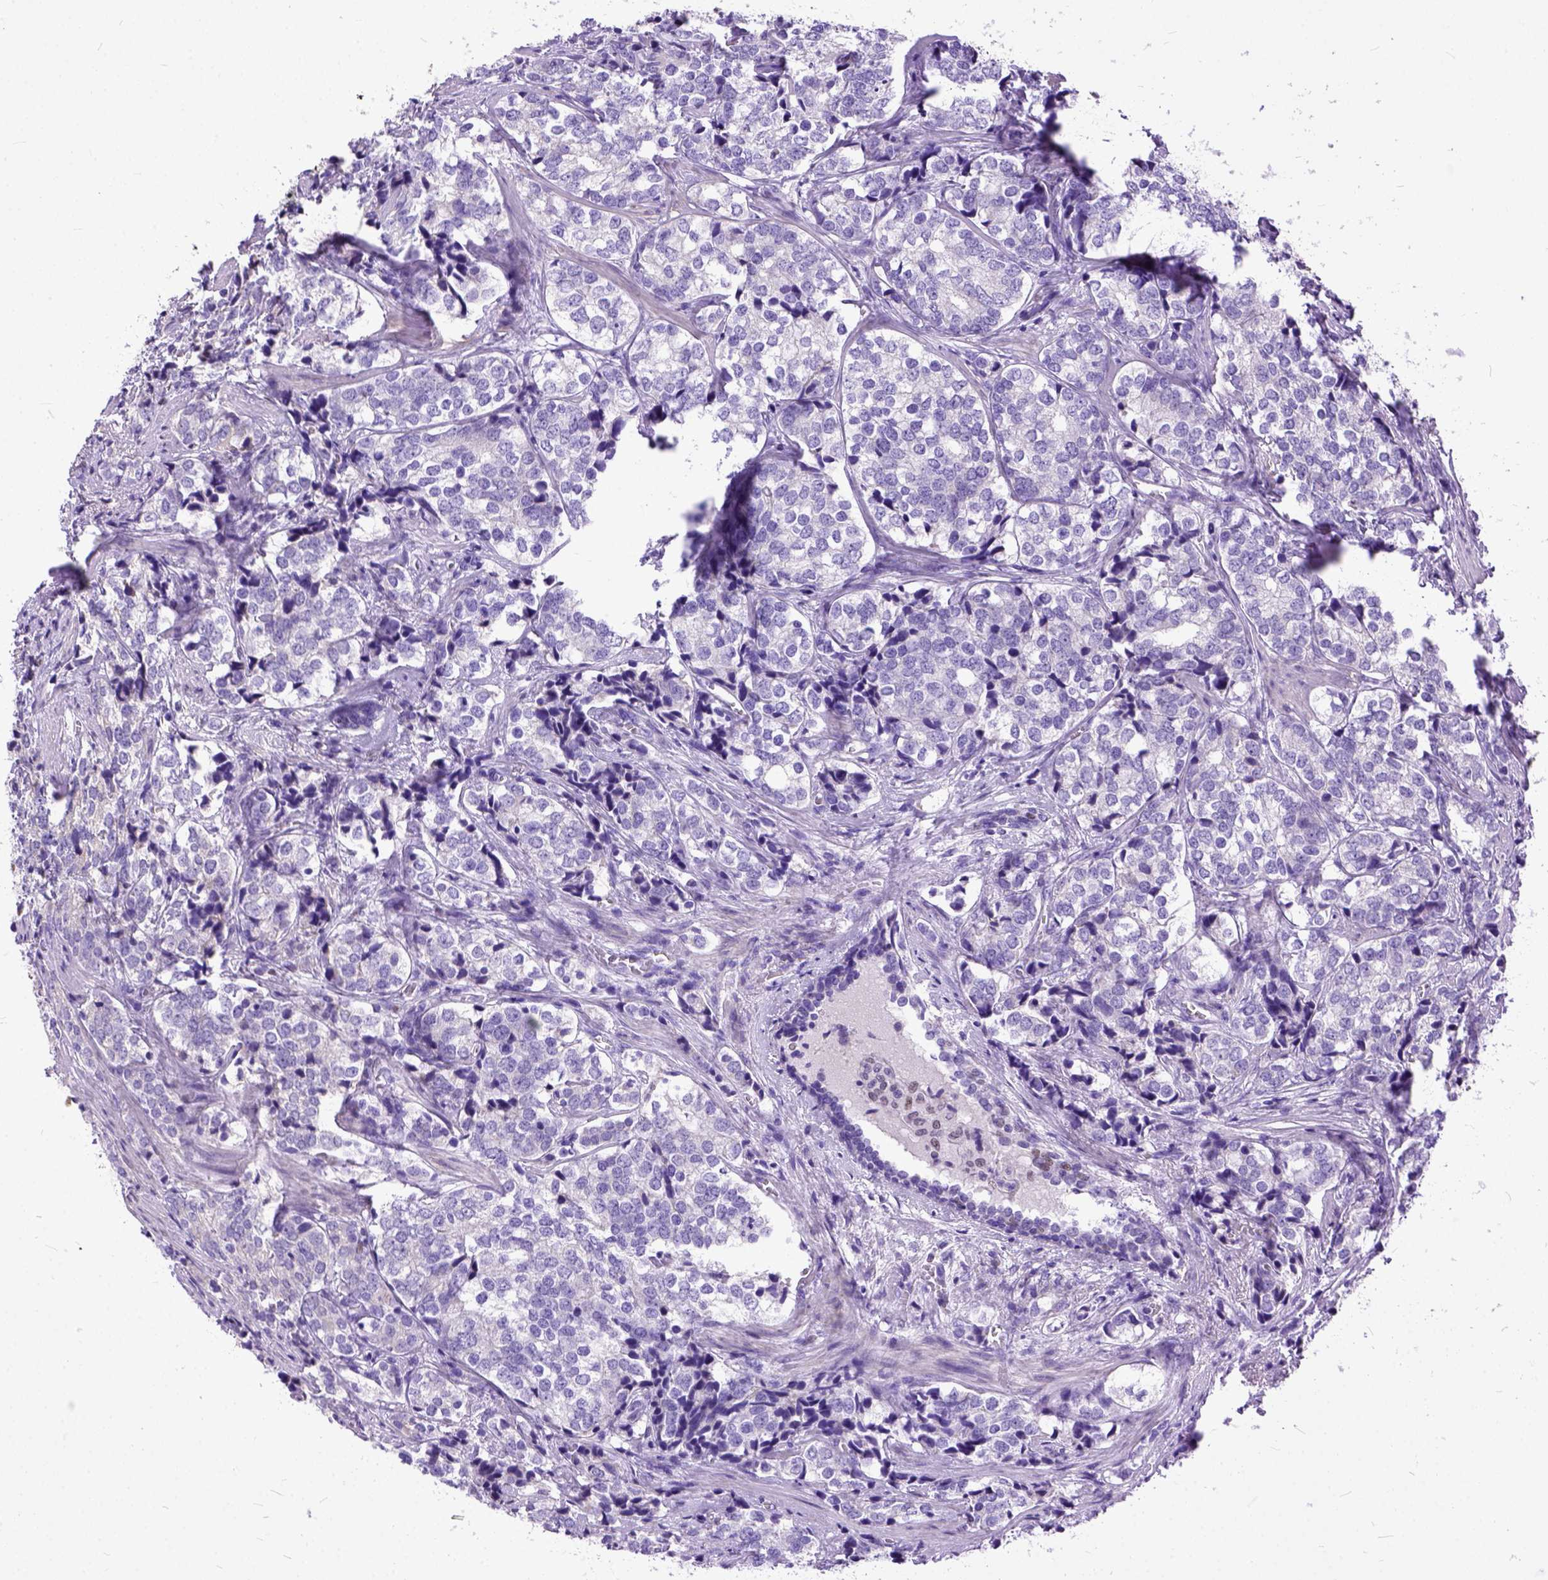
{"staining": {"intensity": "negative", "quantity": "none", "location": "none"}, "tissue": "prostate cancer", "cell_type": "Tumor cells", "image_type": "cancer", "snomed": [{"axis": "morphology", "description": "Adenocarcinoma, NOS"}, {"axis": "topography", "description": "Prostate and seminal vesicle, NOS"}], "caption": "This image is of prostate cancer stained with immunohistochemistry (IHC) to label a protein in brown with the nuclei are counter-stained blue. There is no positivity in tumor cells.", "gene": "CRB1", "patient": {"sex": "male", "age": 63}}